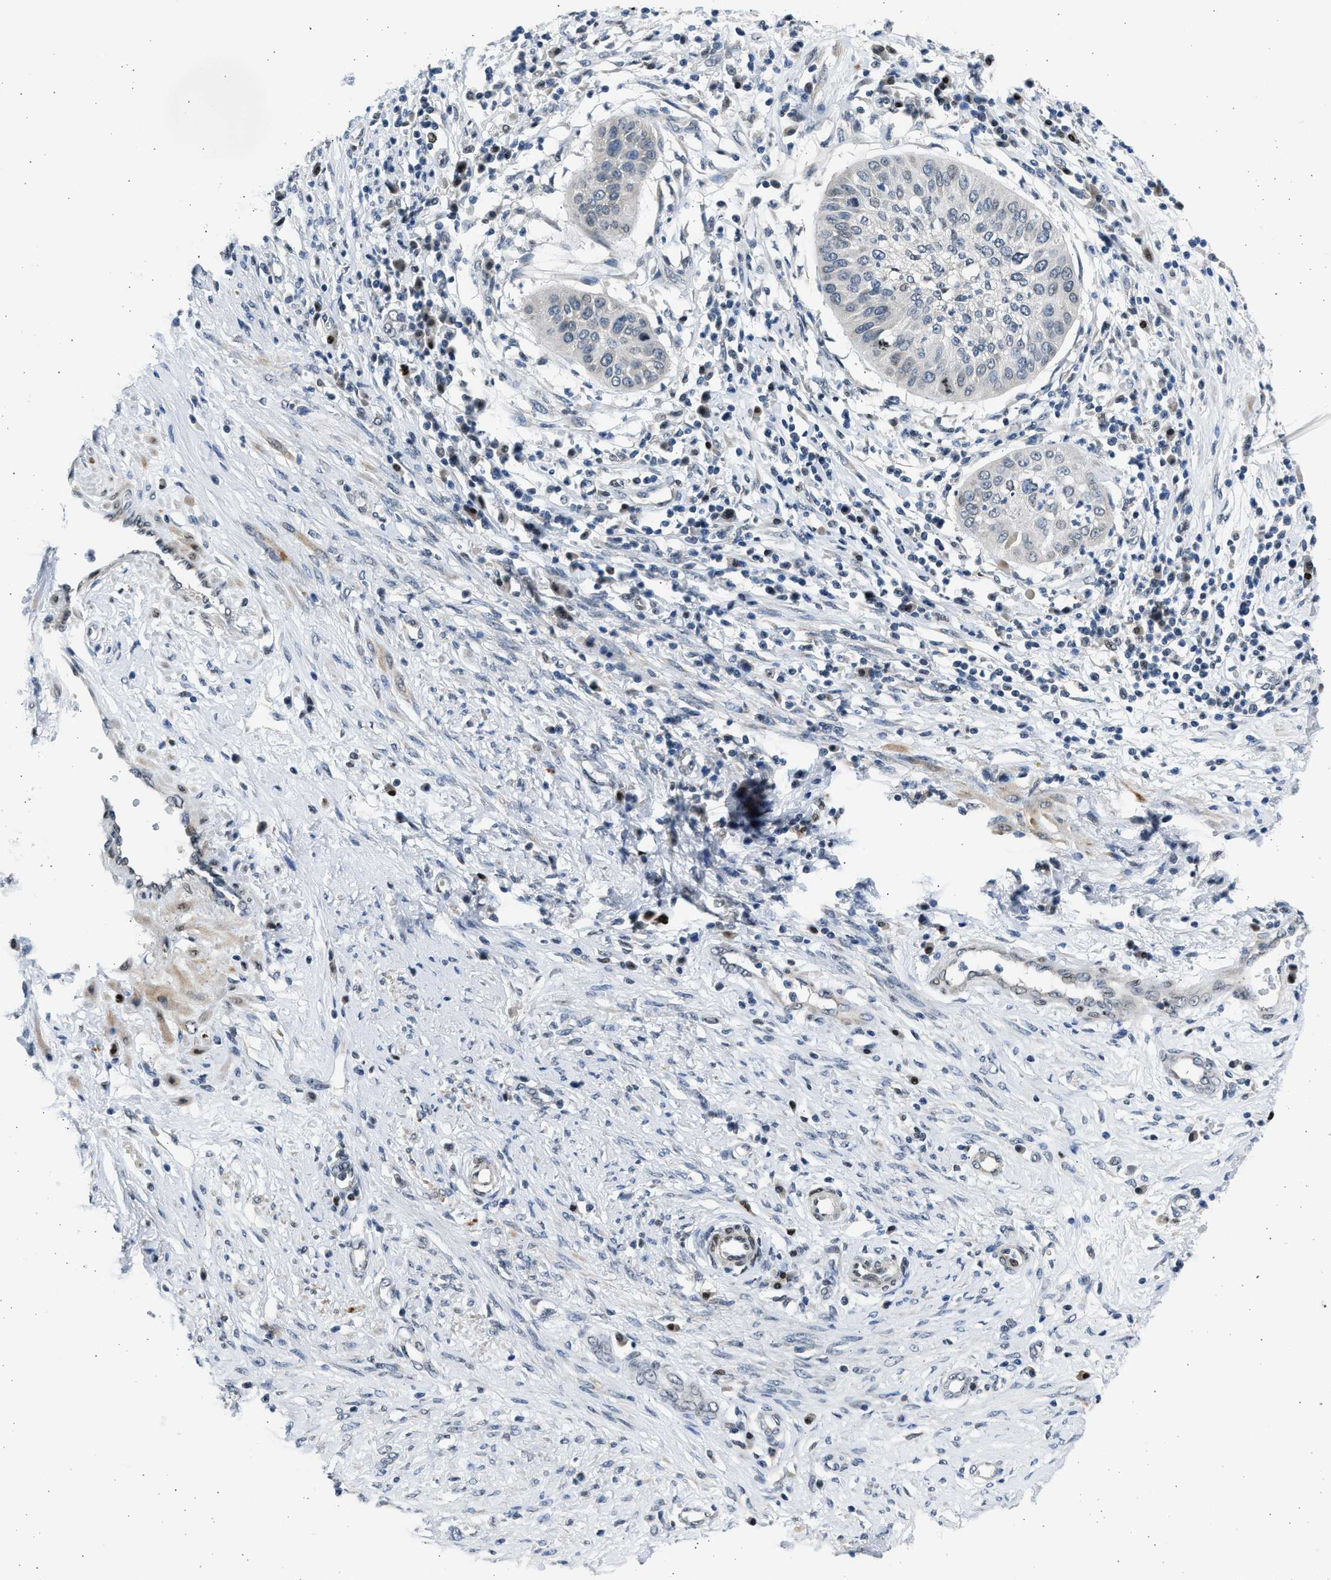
{"staining": {"intensity": "weak", "quantity": "<25%", "location": "nuclear"}, "tissue": "cervical cancer", "cell_type": "Tumor cells", "image_type": "cancer", "snomed": [{"axis": "morphology", "description": "Normal tissue, NOS"}, {"axis": "morphology", "description": "Squamous cell carcinoma, NOS"}, {"axis": "topography", "description": "Cervix"}], "caption": "An immunohistochemistry photomicrograph of cervical cancer (squamous cell carcinoma) is shown. There is no staining in tumor cells of cervical cancer (squamous cell carcinoma). The staining was performed using DAB (3,3'-diaminobenzidine) to visualize the protein expression in brown, while the nuclei were stained in blue with hematoxylin (Magnification: 20x).", "gene": "HMGN3", "patient": {"sex": "female", "age": 39}}